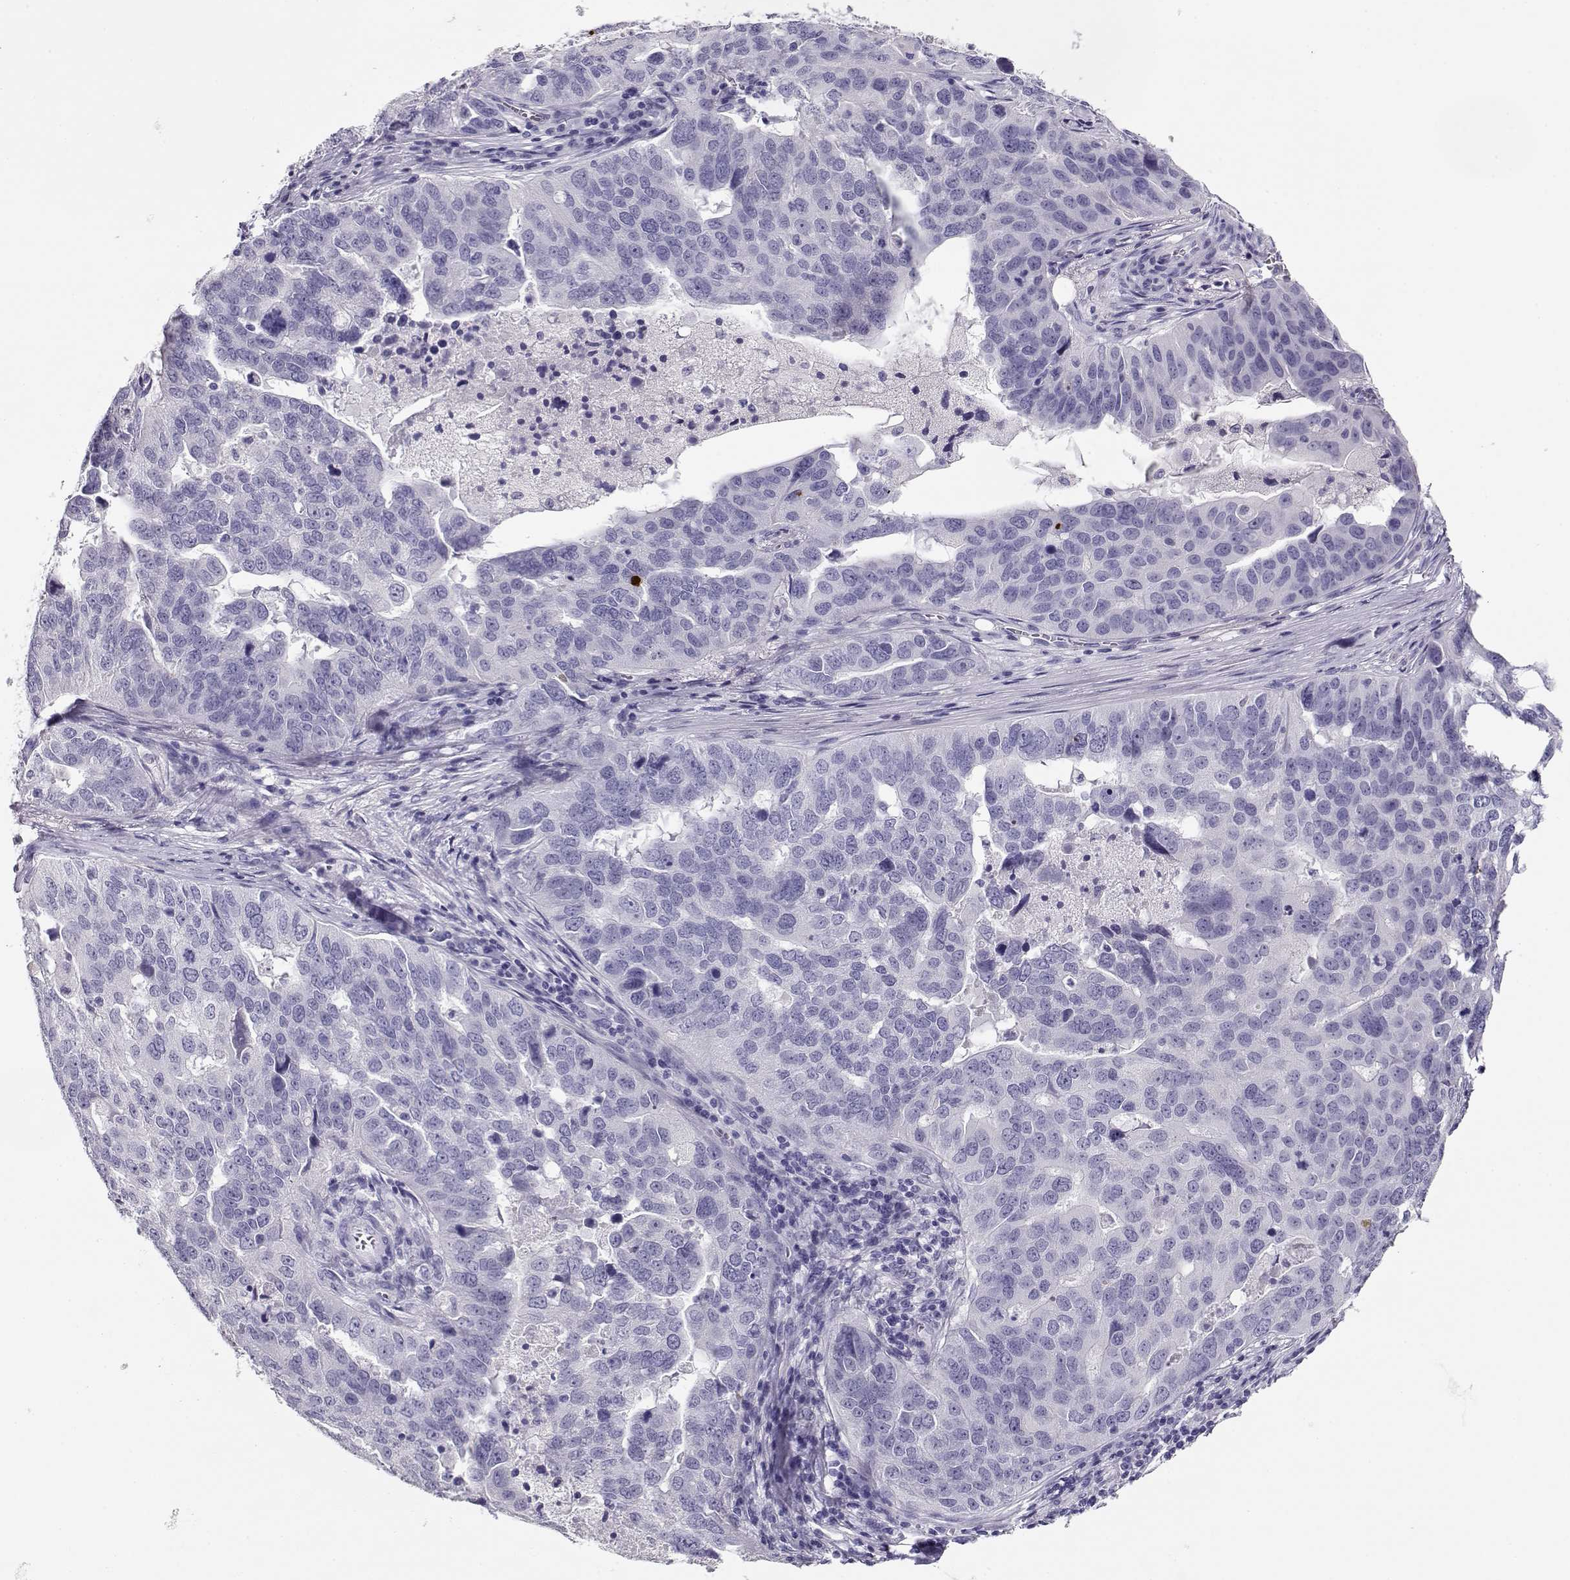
{"staining": {"intensity": "negative", "quantity": "none", "location": "none"}, "tissue": "ovarian cancer", "cell_type": "Tumor cells", "image_type": "cancer", "snomed": [{"axis": "morphology", "description": "Carcinoma, endometroid"}, {"axis": "topography", "description": "Soft tissue"}, {"axis": "topography", "description": "Ovary"}], "caption": "Histopathology image shows no significant protein positivity in tumor cells of ovarian cancer (endometroid carcinoma).", "gene": "CRX", "patient": {"sex": "female", "age": 52}}